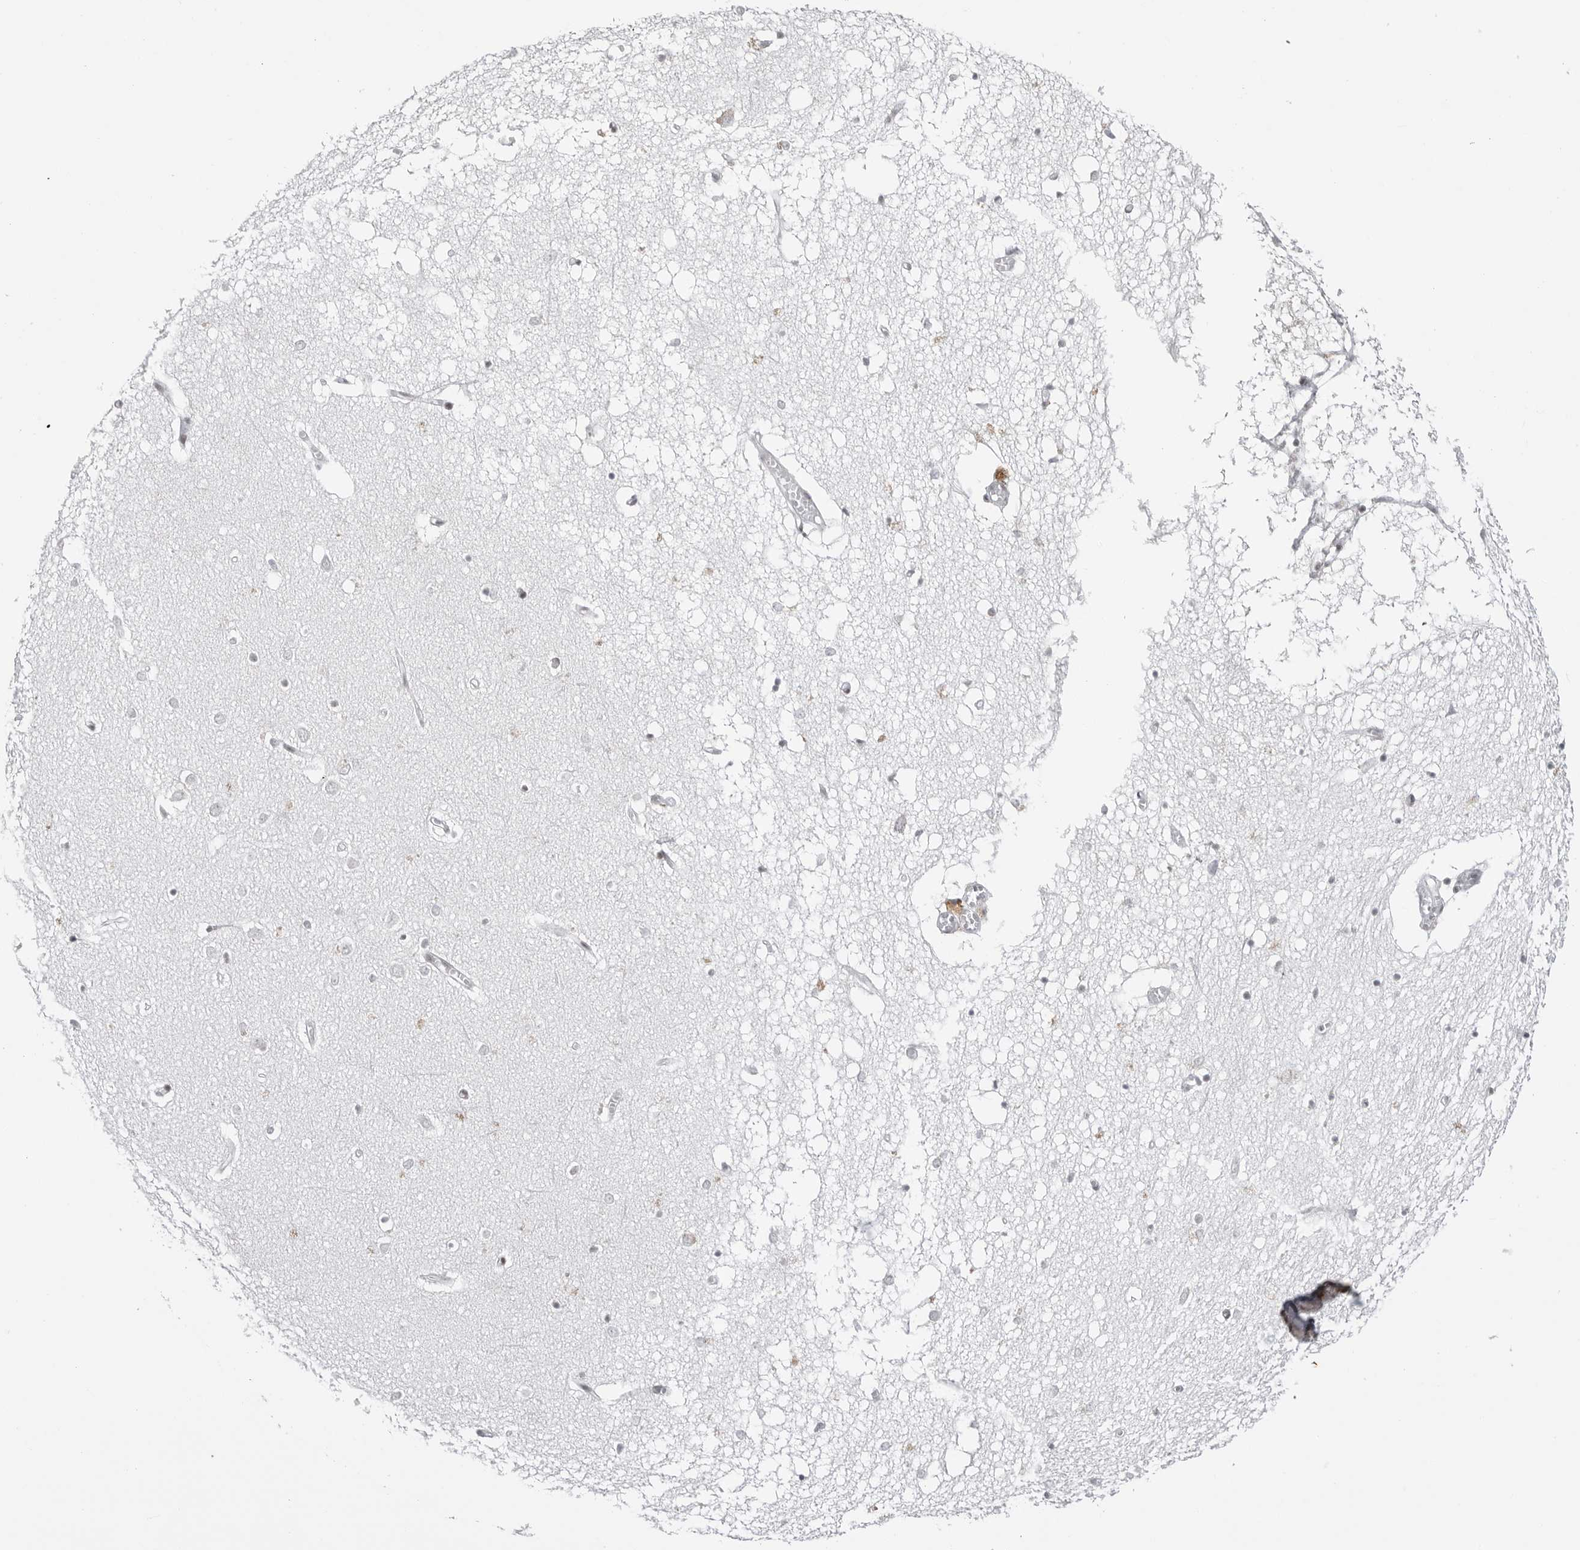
{"staining": {"intensity": "weak", "quantity": "<25%", "location": "cytoplasmic/membranous"}, "tissue": "hippocampus", "cell_type": "Glial cells", "image_type": "normal", "snomed": [{"axis": "morphology", "description": "Normal tissue, NOS"}, {"axis": "topography", "description": "Hippocampus"}], "caption": "Benign hippocampus was stained to show a protein in brown. There is no significant staining in glial cells. (DAB IHC with hematoxylin counter stain).", "gene": "TRIM66", "patient": {"sex": "male", "age": 70}}